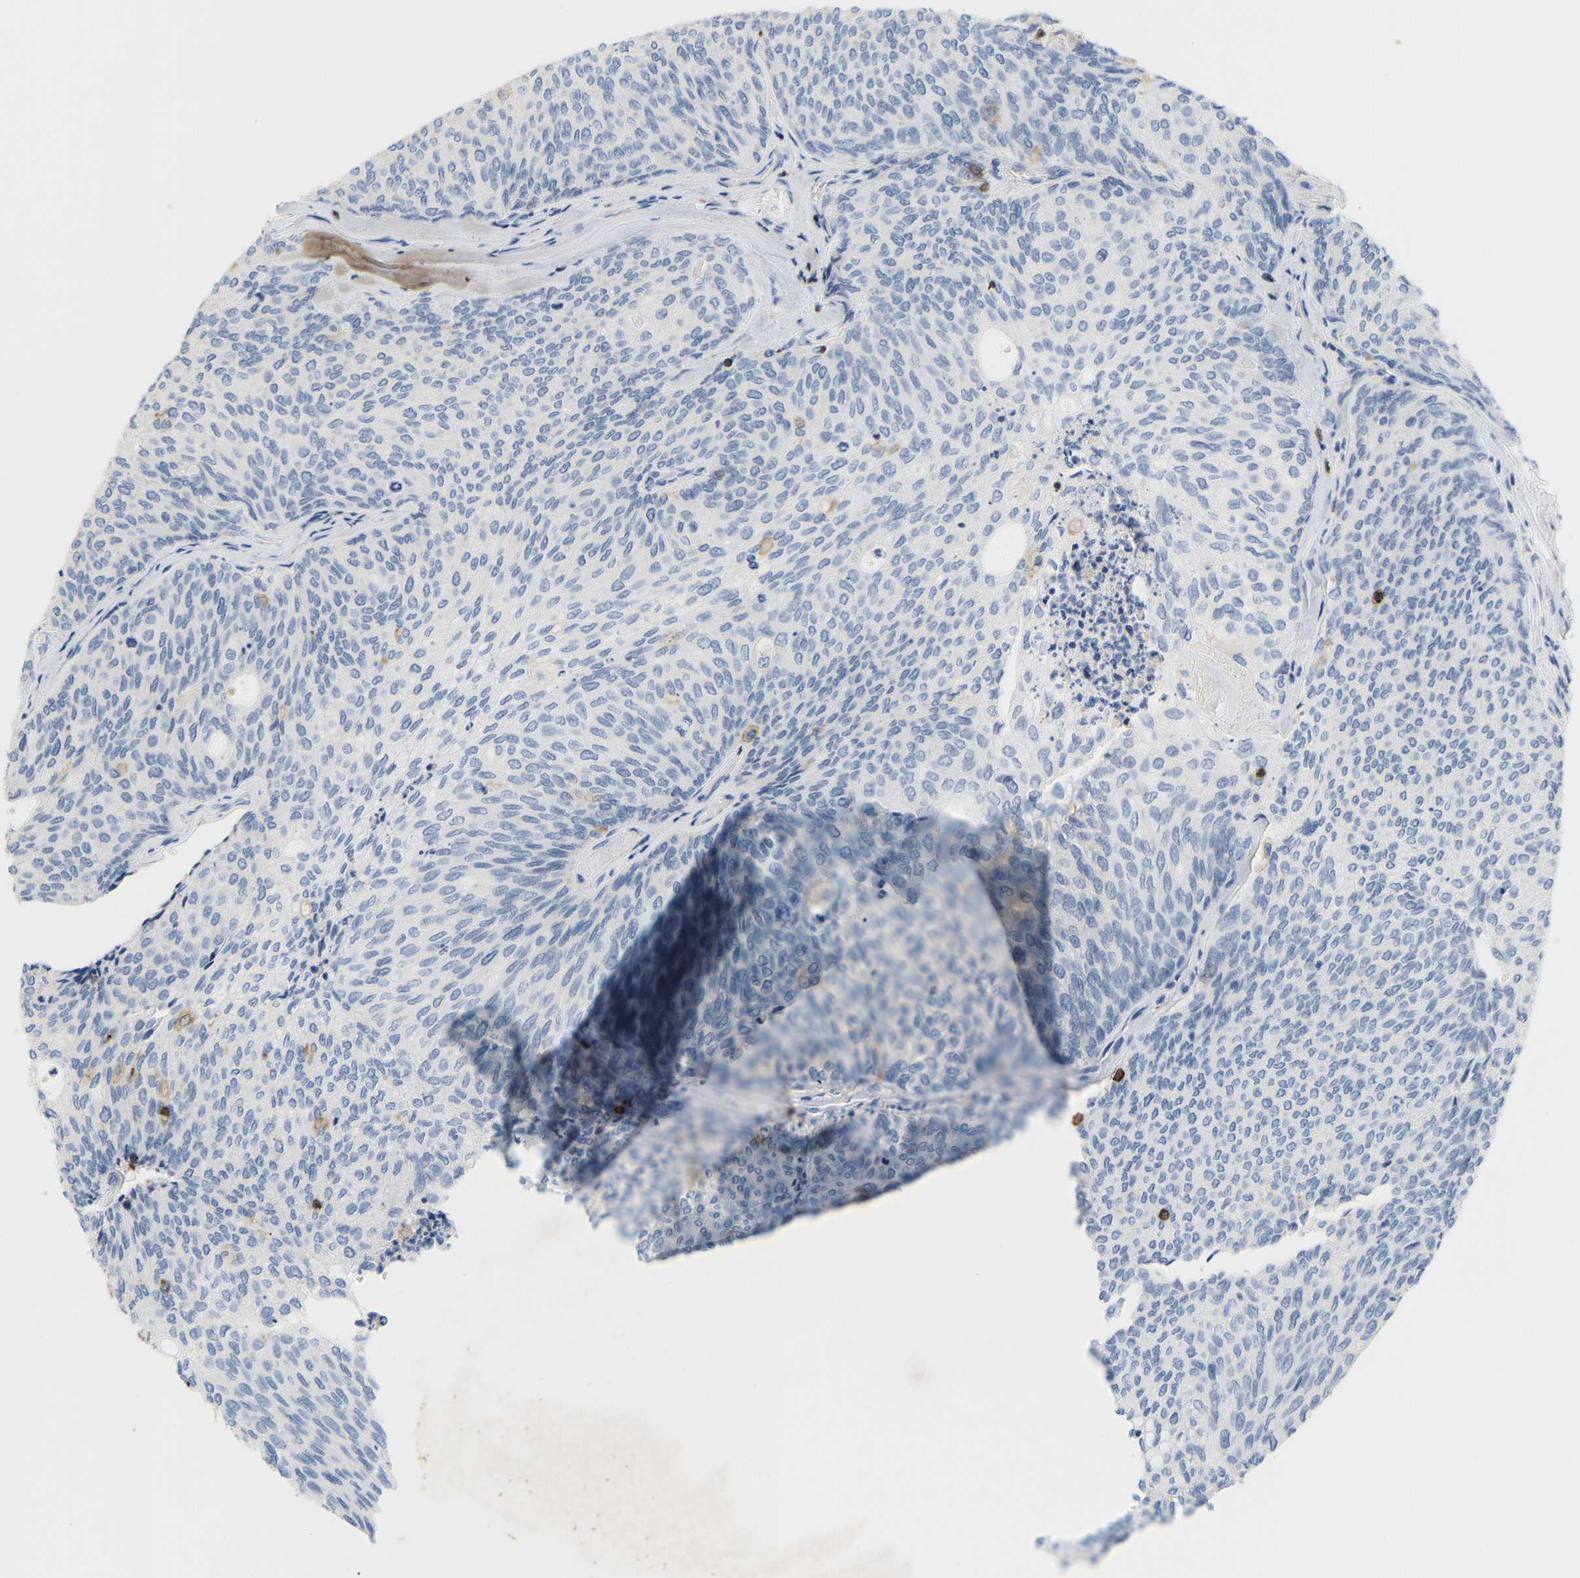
{"staining": {"intensity": "negative", "quantity": "none", "location": "none"}, "tissue": "urothelial cancer", "cell_type": "Tumor cells", "image_type": "cancer", "snomed": [{"axis": "morphology", "description": "Urothelial carcinoma, Low grade"}, {"axis": "topography", "description": "Urinary bladder"}], "caption": "Immunohistochemical staining of human urothelial cancer demonstrates no significant staining in tumor cells.", "gene": "EVL", "patient": {"sex": "female", "age": 79}}